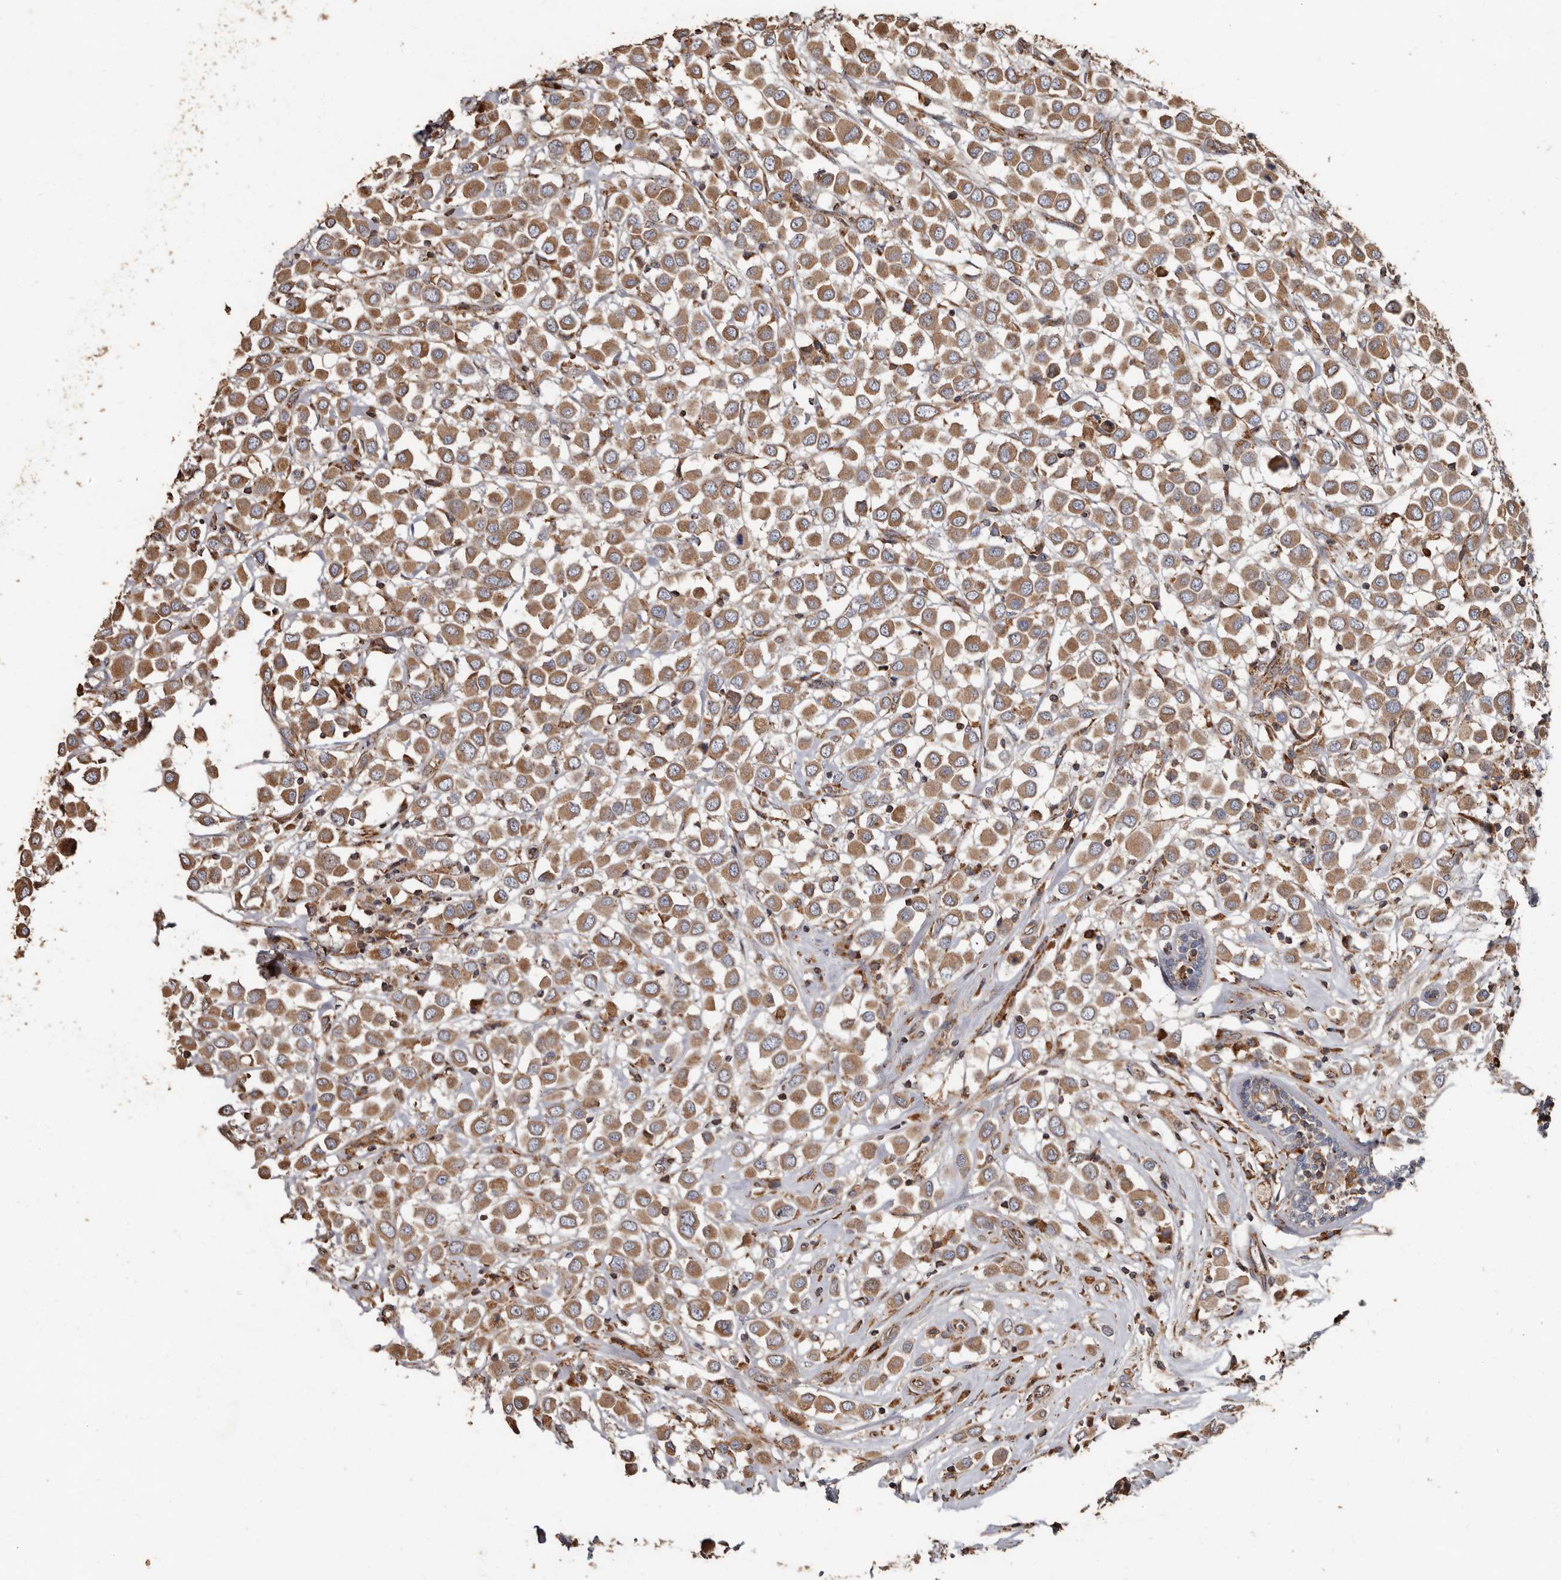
{"staining": {"intensity": "moderate", "quantity": ">75%", "location": "cytoplasmic/membranous"}, "tissue": "breast cancer", "cell_type": "Tumor cells", "image_type": "cancer", "snomed": [{"axis": "morphology", "description": "Duct carcinoma"}, {"axis": "topography", "description": "Breast"}], "caption": "Immunohistochemical staining of human breast cancer (intraductal carcinoma) demonstrates moderate cytoplasmic/membranous protein staining in about >75% of tumor cells. (Brightfield microscopy of DAB IHC at high magnification).", "gene": "OSGIN2", "patient": {"sex": "female", "age": 61}}